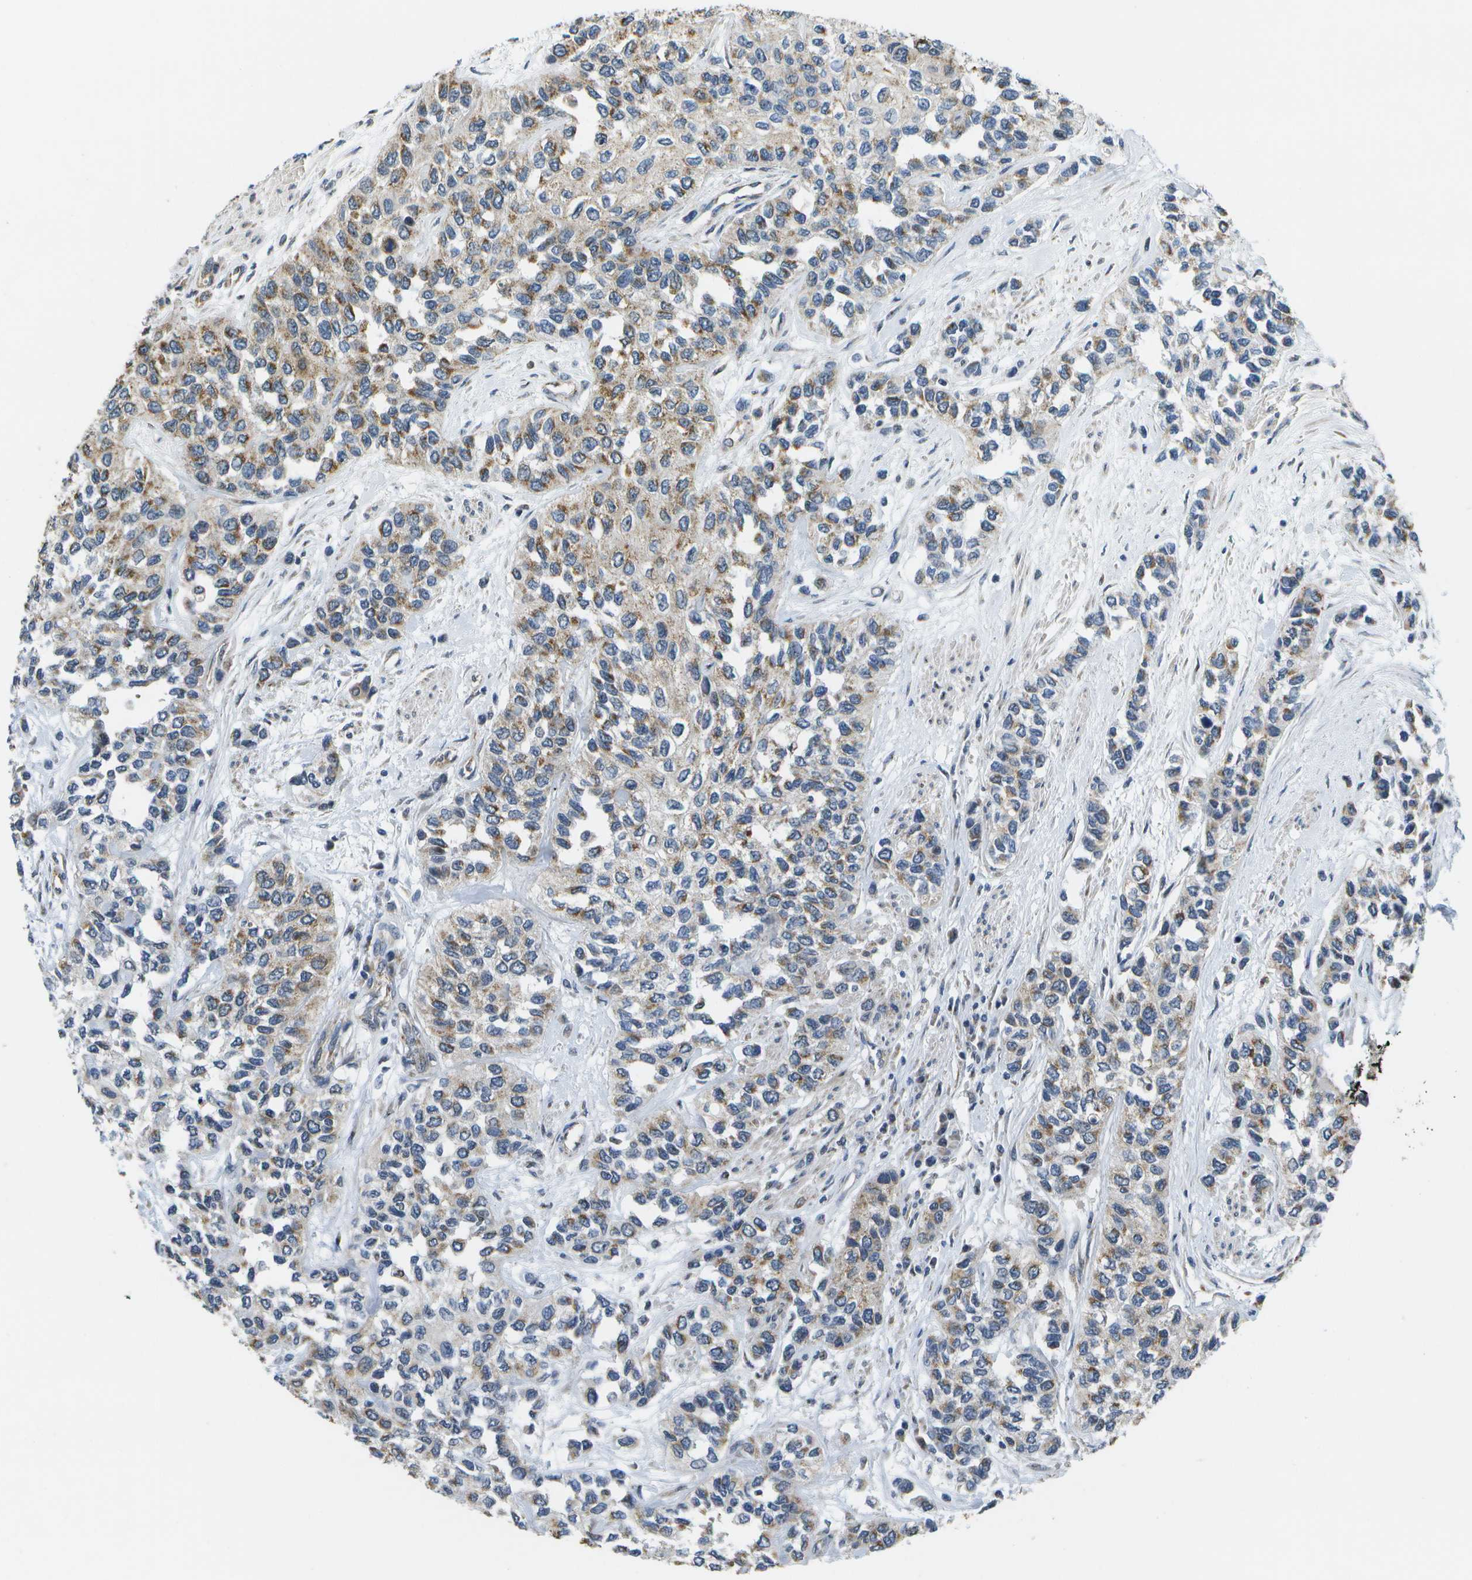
{"staining": {"intensity": "moderate", "quantity": "25%-75%", "location": "cytoplasmic/membranous"}, "tissue": "urothelial cancer", "cell_type": "Tumor cells", "image_type": "cancer", "snomed": [{"axis": "morphology", "description": "Urothelial carcinoma, High grade"}, {"axis": "topography", "description": "Urinary bladder"}], "caption": "IHC micrograph of neoplastic tissue: human urothelial cancer stained using IHC reveals medium levels of moderate protein expression localized specifically in the cytoplasmic/membranous of tumor cells, appearing as a cytoplasmic/membranous brown color.", "gene": "GALNT15", "patient": {"sex": "female", "age": 56}}